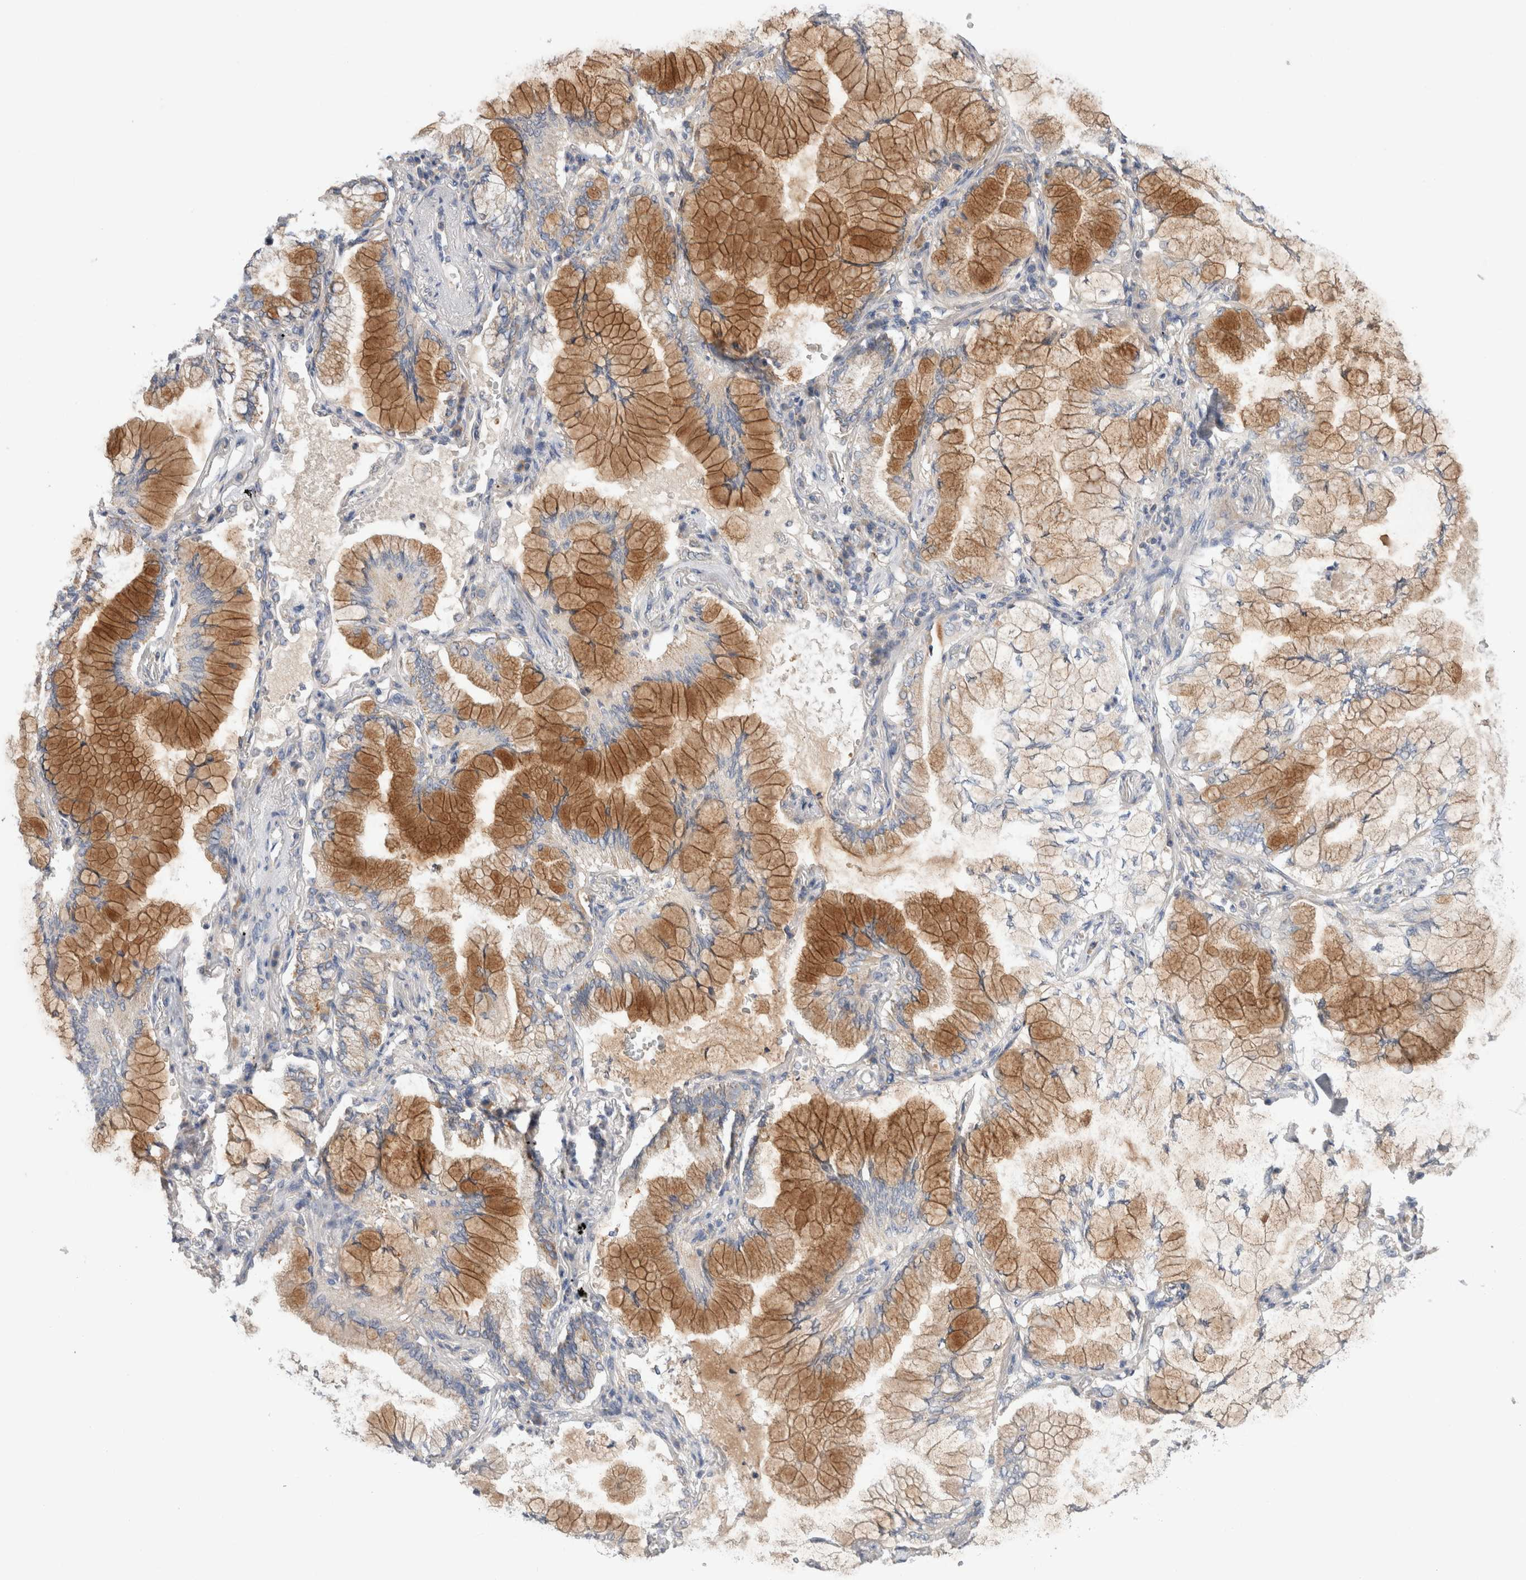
{"staining": {"intensity": "moderate", "quantity": ">75%", "location": "cytoplasmic/membranous"}, "tissue": "lung cancer", "cell_type": "Tumor cells", "image_type": "cancer", "snomed": [{"axis": "morphology", "description": "Adenocarcinoma, NOS"}, {"axis": "topography", "description": "Lung"}], "caption": "The immunohistochemical stain highlights moderate cytoplasmic/membranous staining in tumor cells of adenocarcinoma (lung) tissue.", "gene": "IARS2", "patient": {"sex": "female", "age": 70}}